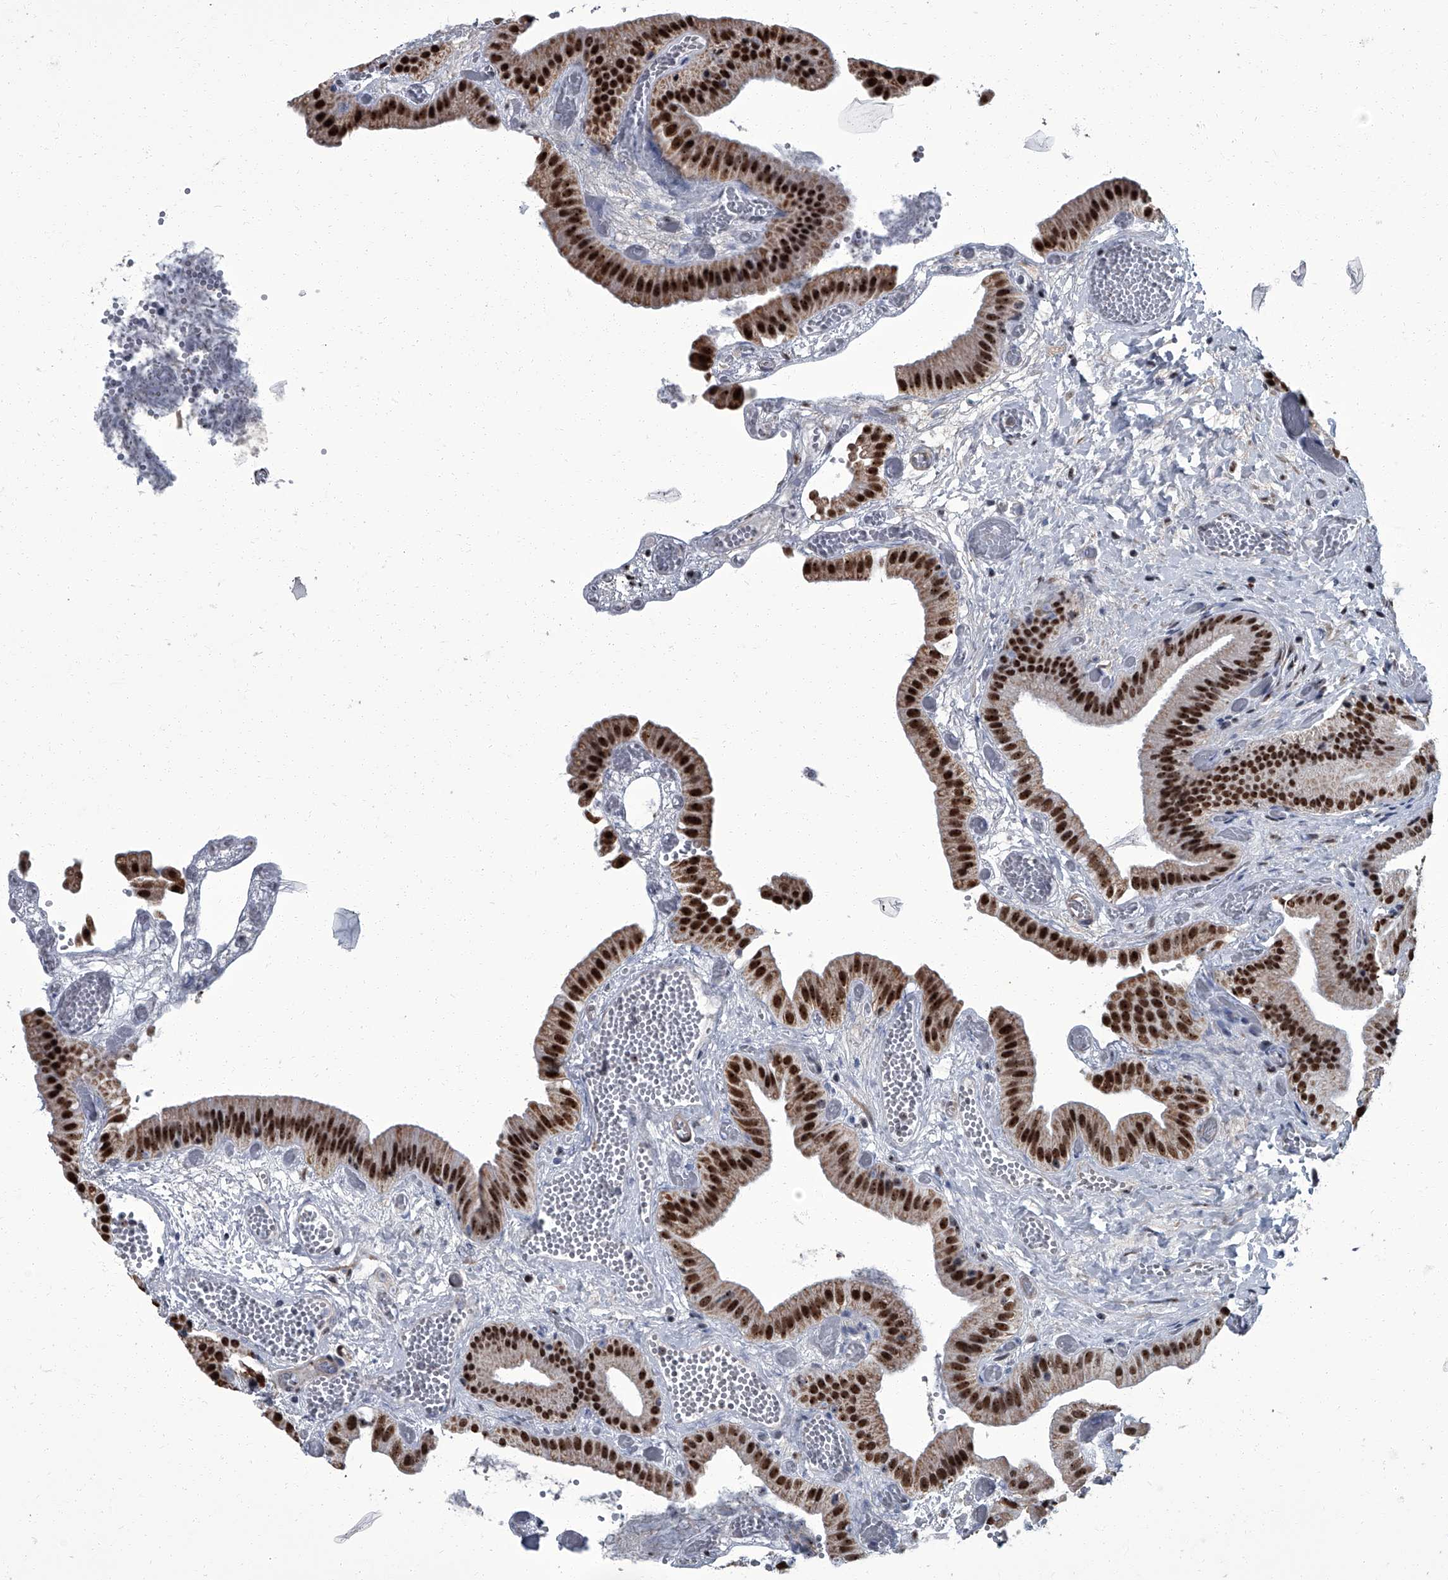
{"staining": {"intensity": "strong", "quantity": ">75%", "location": "cytoplasmic/membranous,nuclear"}, "tissue": "gallbladder", "cell_type": "Glandular cells", "image_type": "normal", "snomed": [{"axis": "morphology", "description": "Normal tissue, NOS"}, {"axis": "topography", "description": "Gallbladder"}], "caption": "A photomicrograph of gallbladder stained for a protein displays strong cytoplasmic/membranous,nuclear brown staining in glandular cells.", "gene": "ZNF518B", "patient": {"sex": "female", "age": 64}}